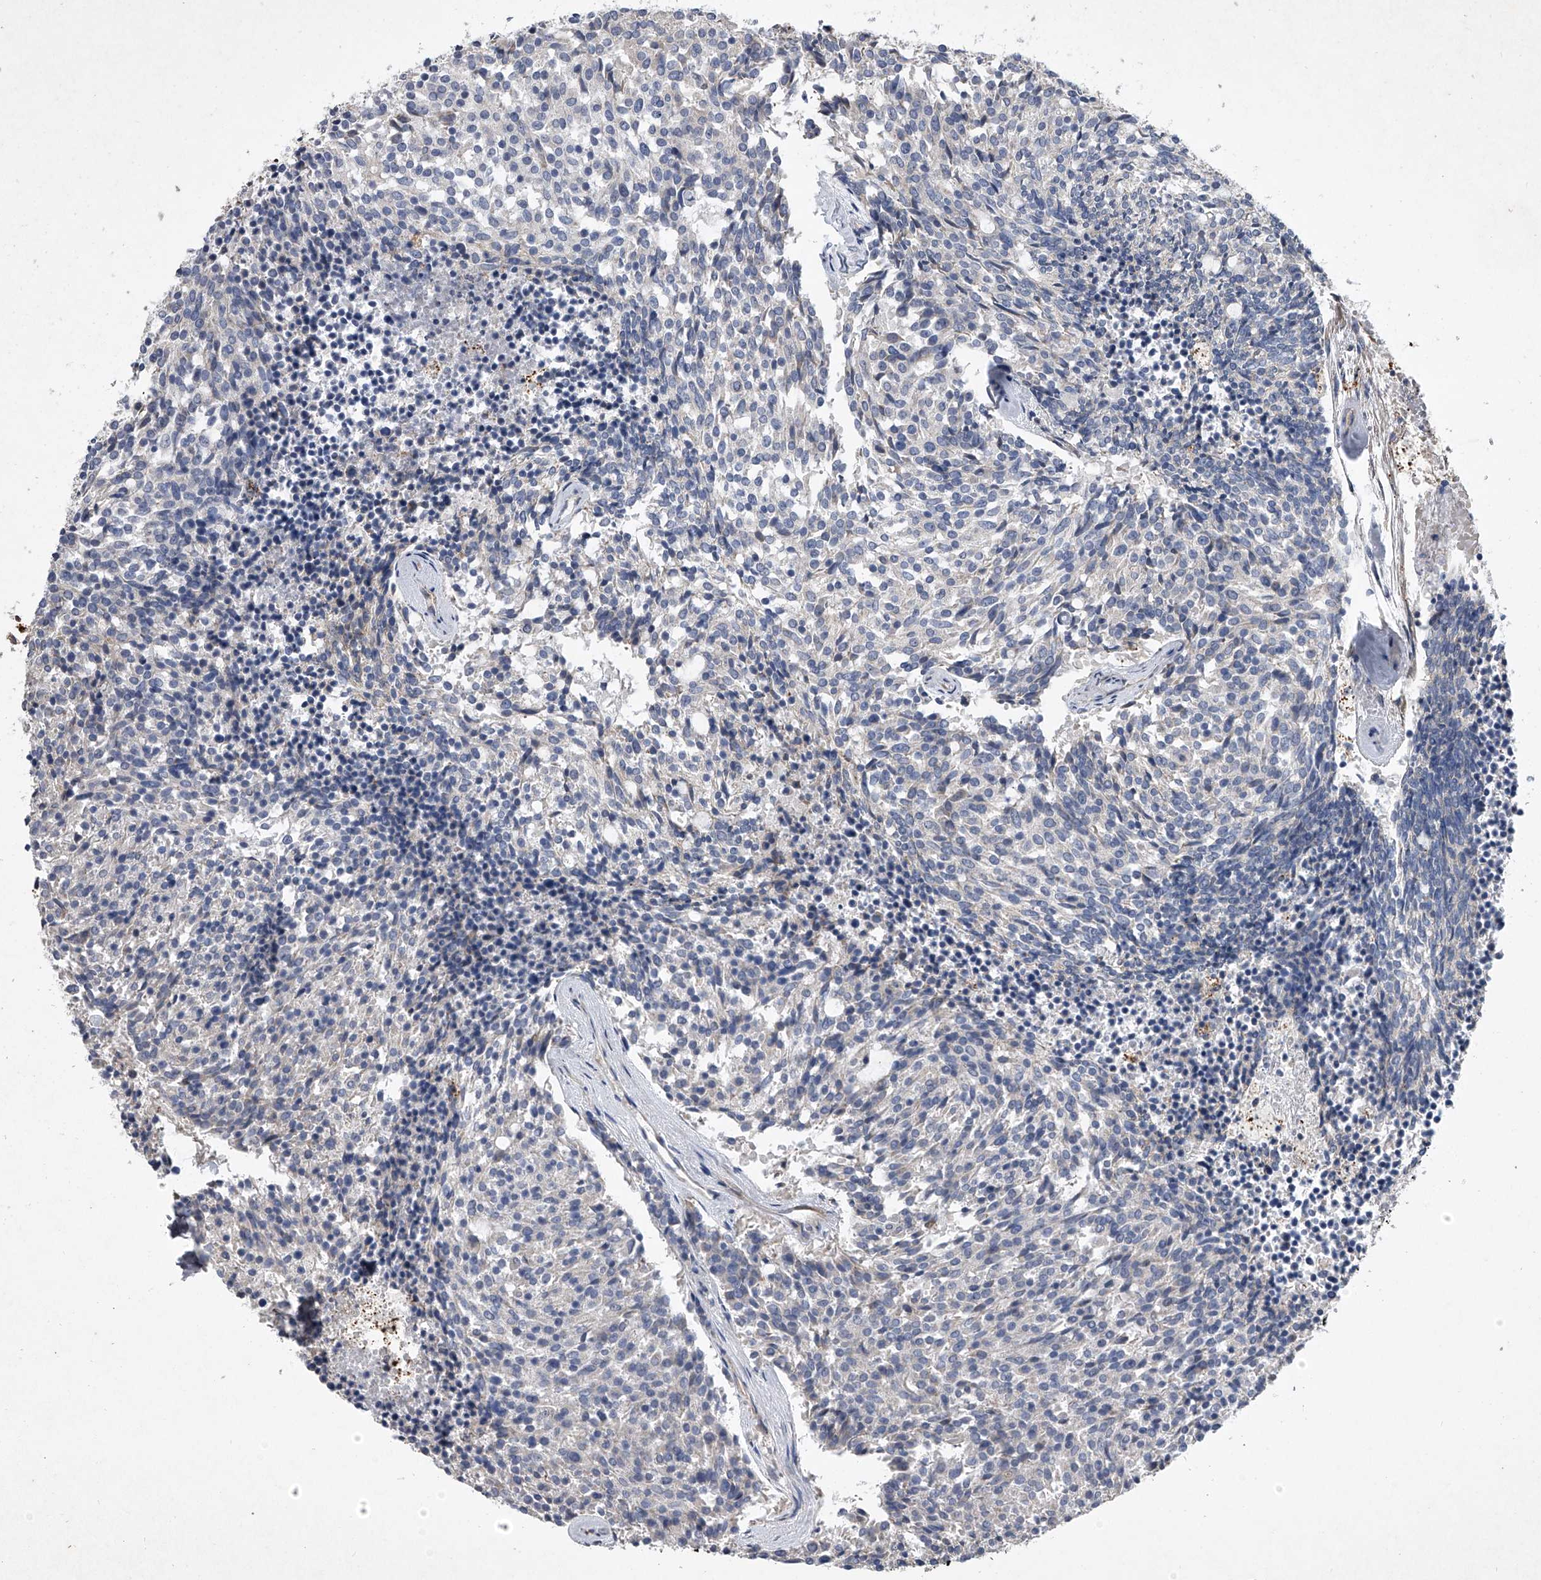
{"staining": {"intensity": "negative", "quantity": "none", "location": "none"}, "tissue": "carcinoid", "cell_type": "Tumor cells", "image_type": "cancer", "snomed": [{"axis": "morphology", "description": "Carcinoid, malignant, NOS"}, {"axis": "topography", "description": "Pancreas"}], "caption": "This is a histopathology image of immunohistochemistry (IHC) staining of malignant carcinoid, which shows no expression in tumor cells. Brightfield microscopy of immunohistochemistry stained with DAB (brown) and hematoxylin (blue), captured at high magnification.", "gene": "DOCK9", "patient": {"sex": "female", "age": 54}}